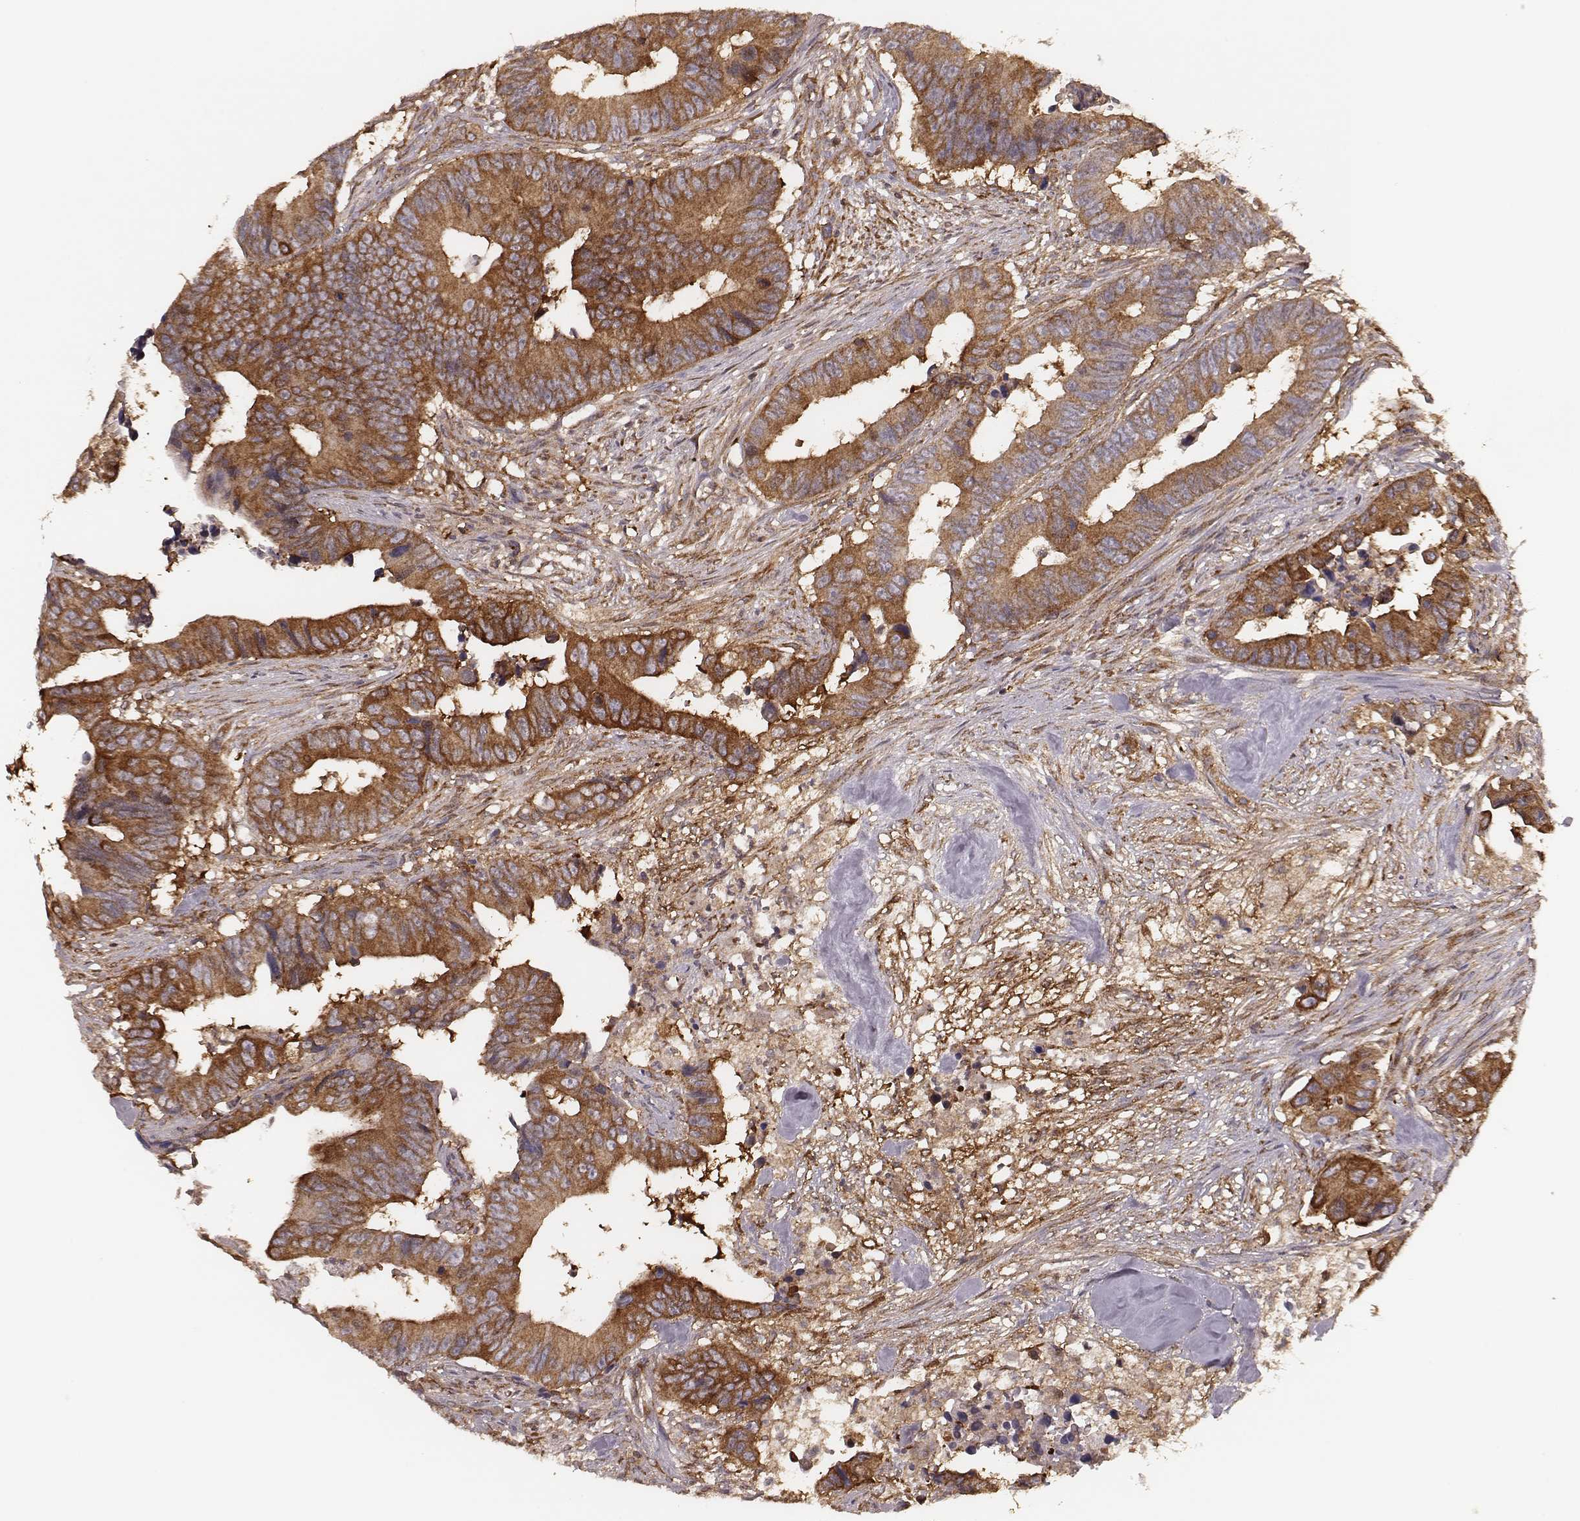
{"staining": {"intensity": "strong", "quantity": ">75%", "location": "cytoplasmic/membranous"}, "tissue": "colorectal cancer", "cell_type": "Tumor cells", "image_type": "cancer", "snomed": [{"axis": "morphology", "description": "Adenocarcinoma, NOS"}, {"axis": "topography", "description": "Colon"}], "caption": "Protein expression analysis of adenocarcinoma (colorectal) reveals strong cytoplasmic/membranous staining in about >75% of tumor cells. (Brightfield microscopy of DAB IHC at high magnification).", "gene": "CARS1", "patient": {"sex": "female", "age": 87}}